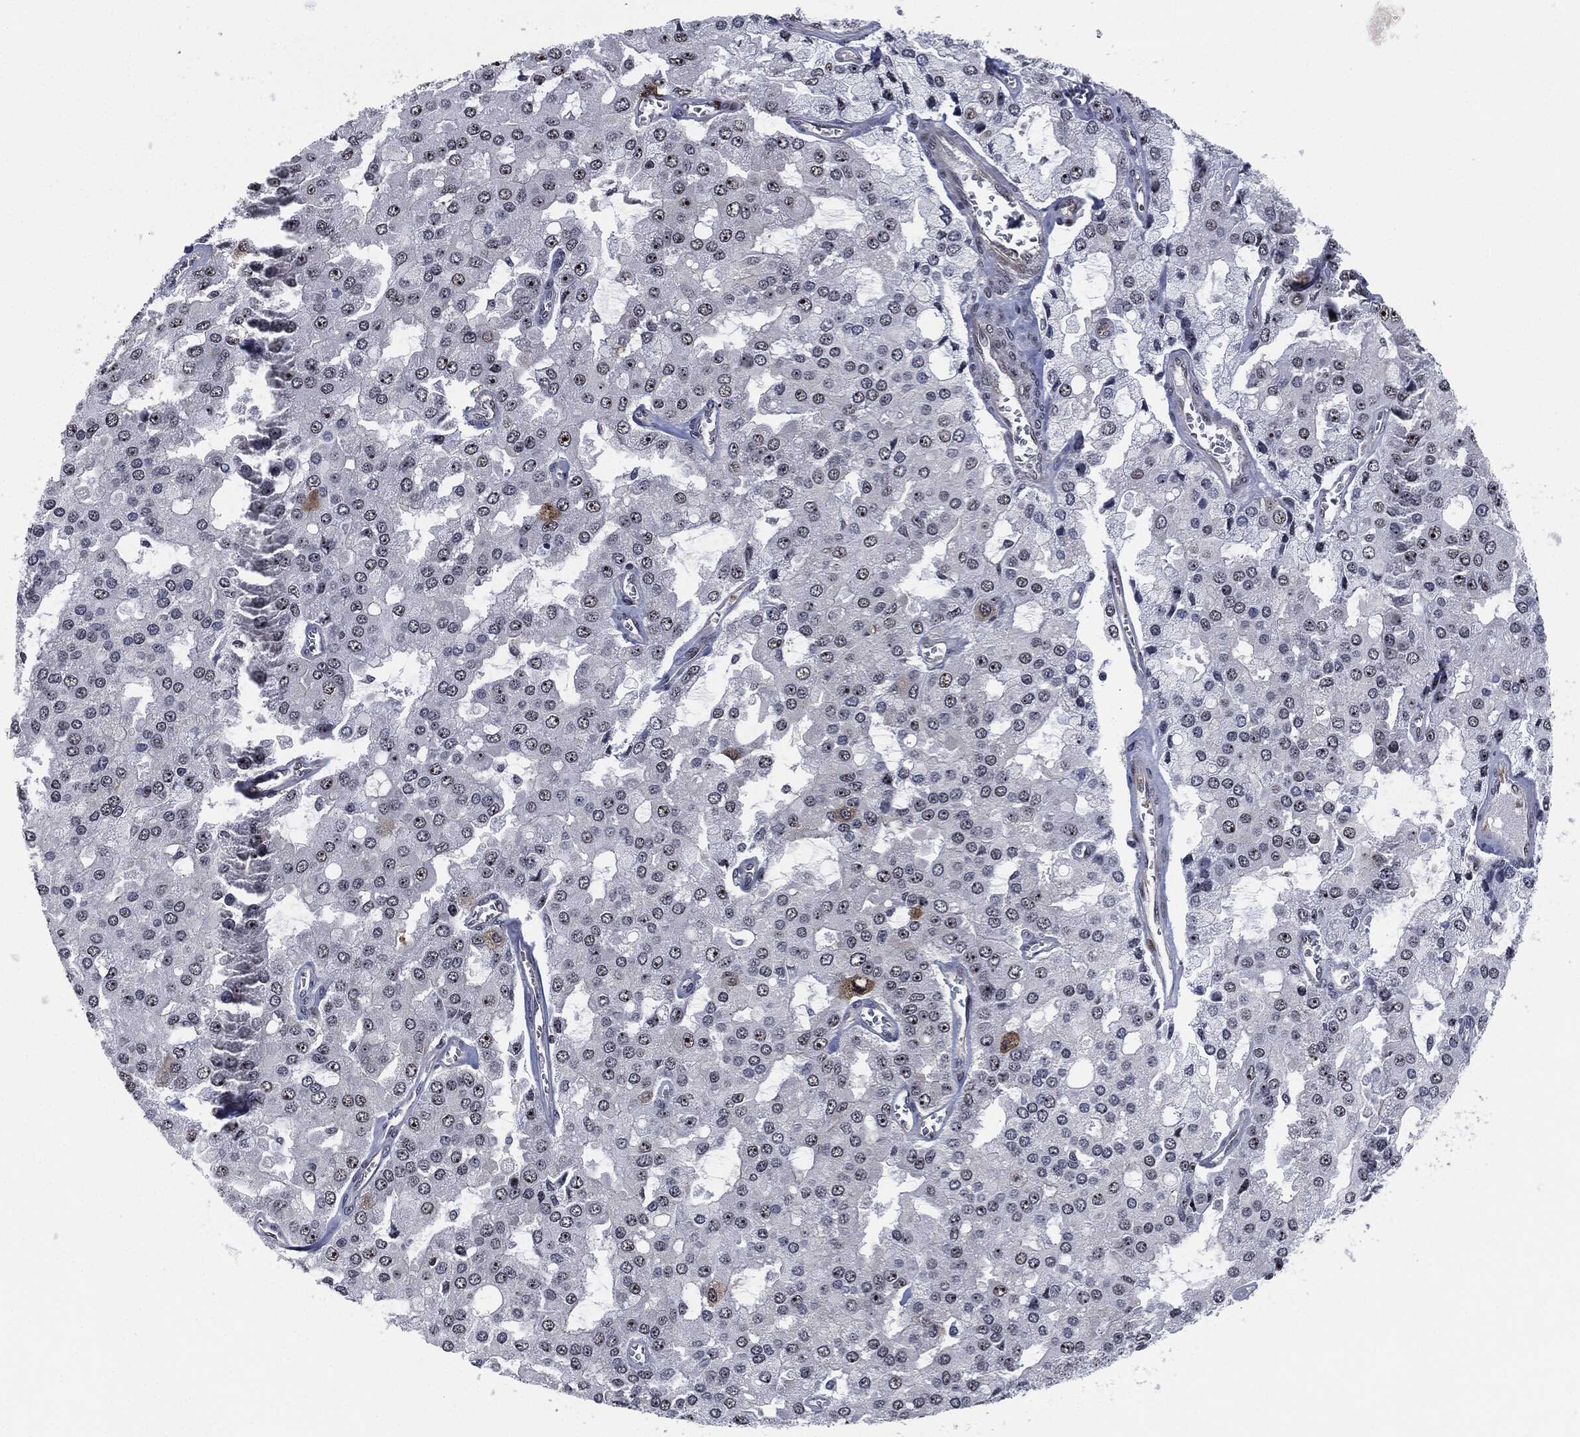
{"staining": {"intensity": "negative", "quantity": "none", "location": "none"}, "tissue": "prostate cancer", "cell_type": "Tumor cells", "image_type": "cancer", "snomed": [{"axis": "morphology", "description": "Adenocarcinoma, NOS"}, {"axis": "topography", "description": "Prostate and seminal vesicle, NOS"}, {"axis": "topography", "description": "Prostate"}], "caption": "DAB (3,3'-diaminobenzidine) immunohistochemical staining of prostate cancer demonstrates no significant positivity in tumor cells. (Stains: DAB IHC with hematoxylin counter stain, Microscopy: brightfield microscopy at high magnification).", "gene": "AKT2", "patient": {"sex": "male", "age": 67}}